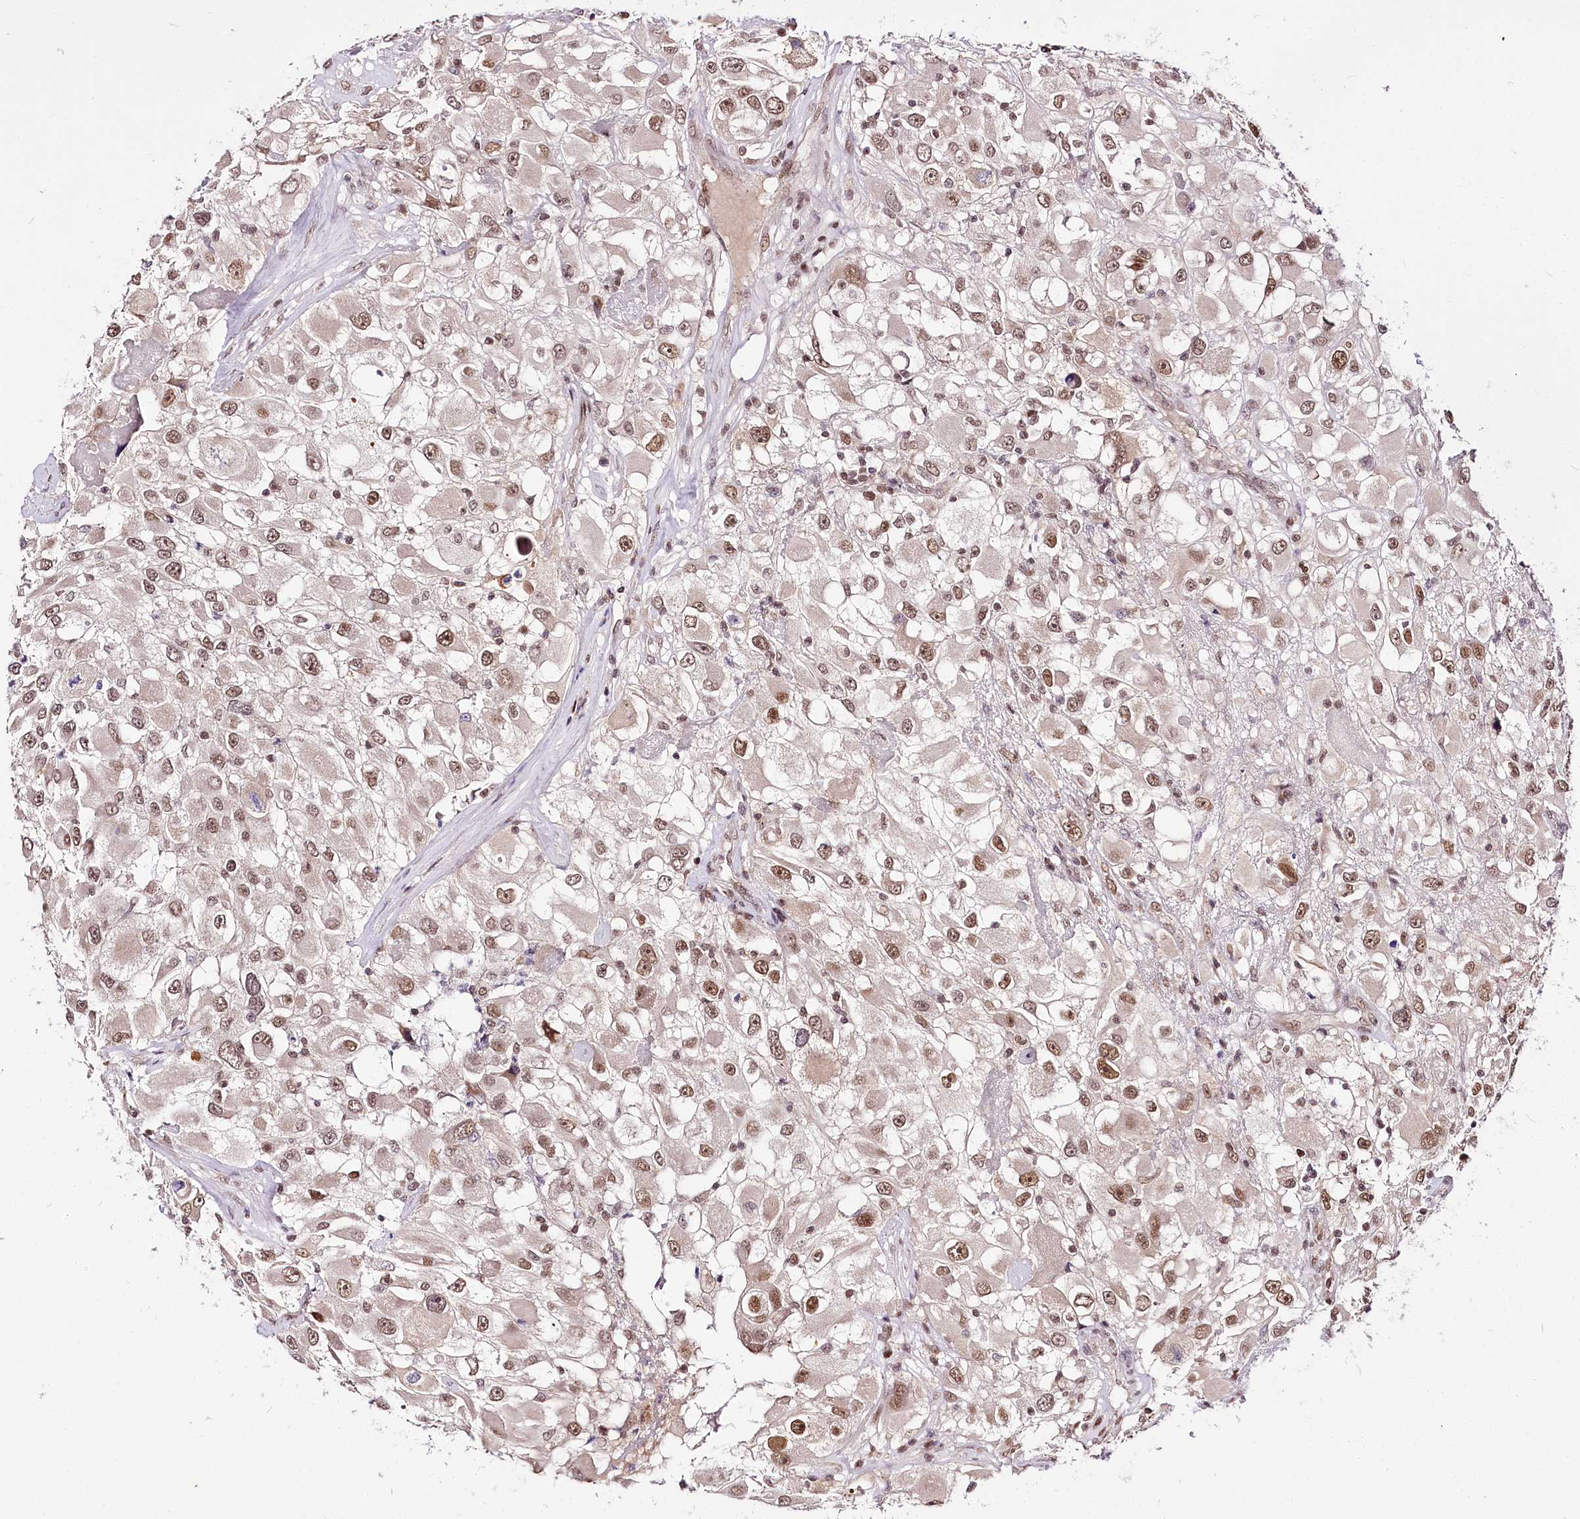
{"staining": {"intensity": "moderate", "quantity": ">75%", "location": "nuclear"}, "tissue": "renal cancer", "cell_type": "Tumor cells", "image_type": "cancer", "snomed": [{"axis": "morphology", "description": "Adenocarcinoma, NOS"}, {"axis": "topography", "description": "Kidney"}], "caption": "Human adenocarcinoma (renal) stained with a protein marker demonstrates moderate staining in tumor cells.", "gene": "POLA2", "patient": {"sex": "female", "age": 52}}